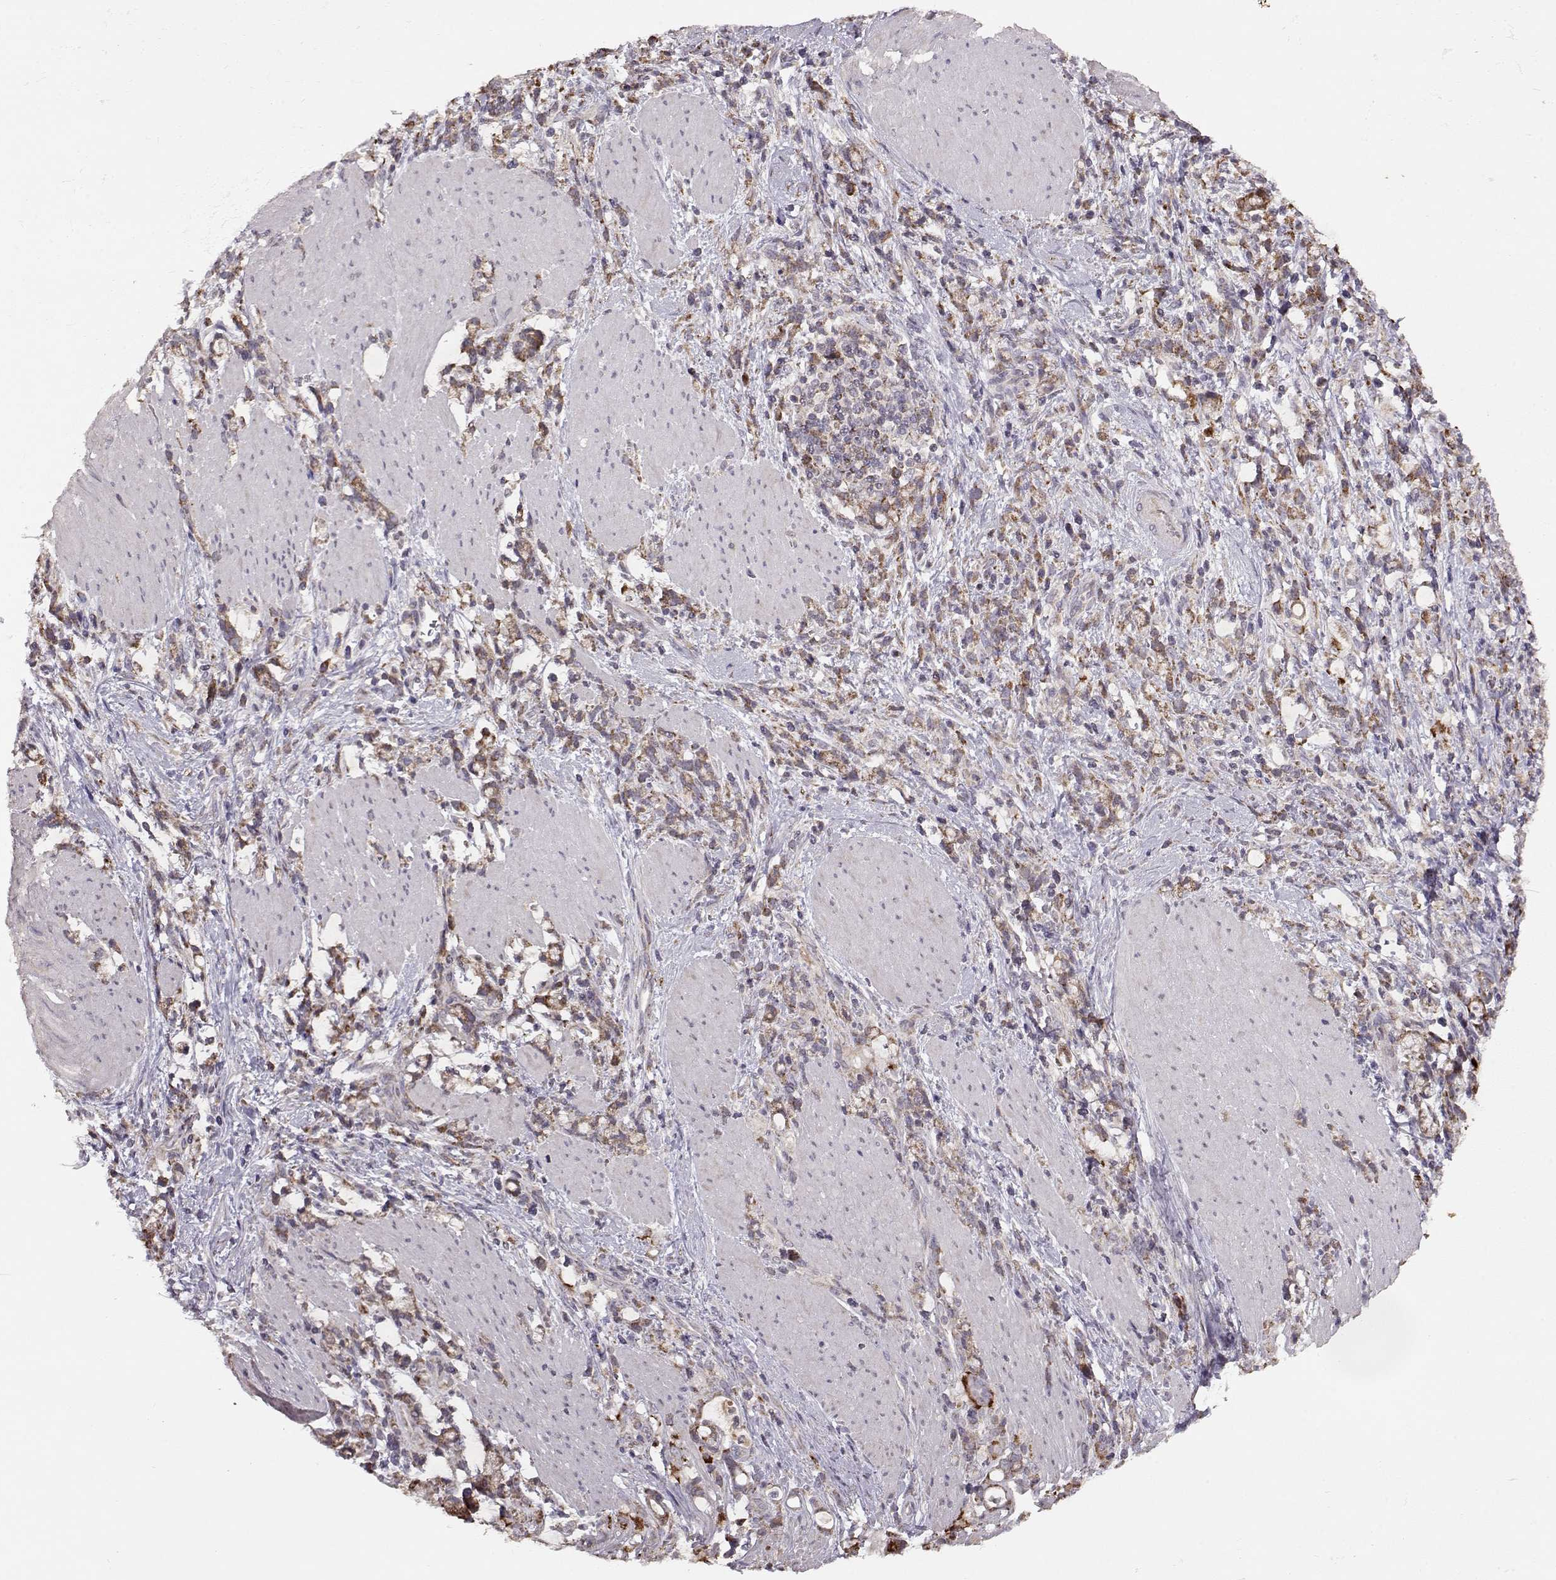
{"staining": {"intensity": "moderate", "quantity": ">75%", "location": "cytoplasmic/membranous"}, "tissue": "stomach cancer", "cell_type": "Tumor cells", "image_type": "cancer", "snomed": [{"axis": "morphology", "description": "Adenocarcinoma, NOS"}, {"axis": "topography", "description": "Stomach"}], "caption": "Adenocarcinoma (stomach) tissue displays moderate cytoplasmic/membranous positivity in approximately >75% of tumor cells, visualized by immunohistochemistry.", "gene": "CMTM3", "patient": {"sex": "female", "age": 57}}